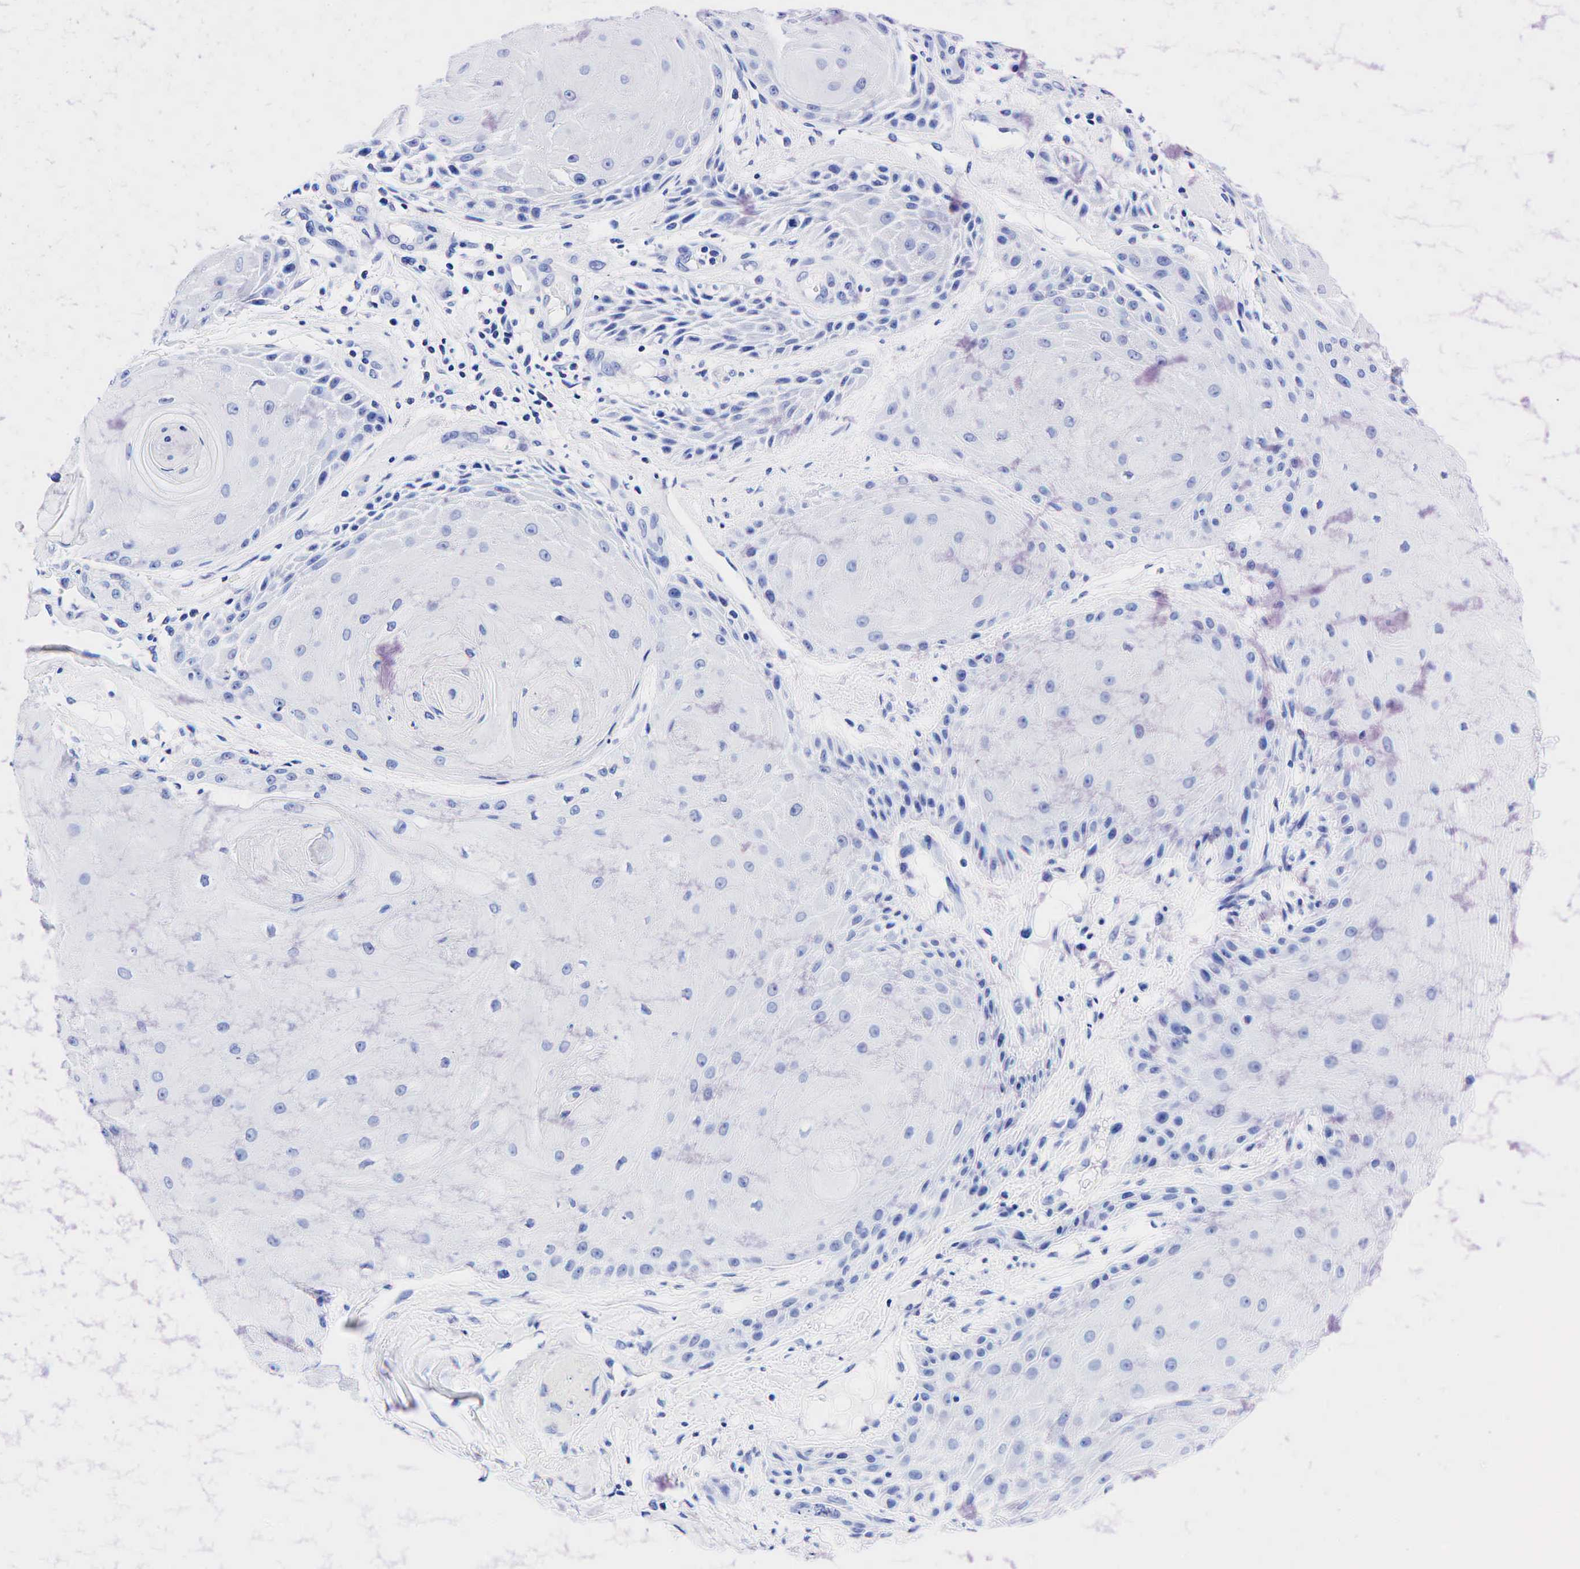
{"staining": {"intensity": "negative", "quantity": "none", "location": "none"}, "tissue": "skin cancer", "cell_type": "Tumor cells", "image_type": "cancer", "snomed": [{"axis": "morphology", "description": "Squamous cell carcinoma, NOS"}, {"axis": "topography", "description": "Skin"}], "caption": "IHC micrograph of human skin cancer (squamous cell carcinoma) stained for a protein (brown), which displays no positivity in tumor cells.", "gene": "KRT19", "patient": {"sex": "male", "age": 57}}